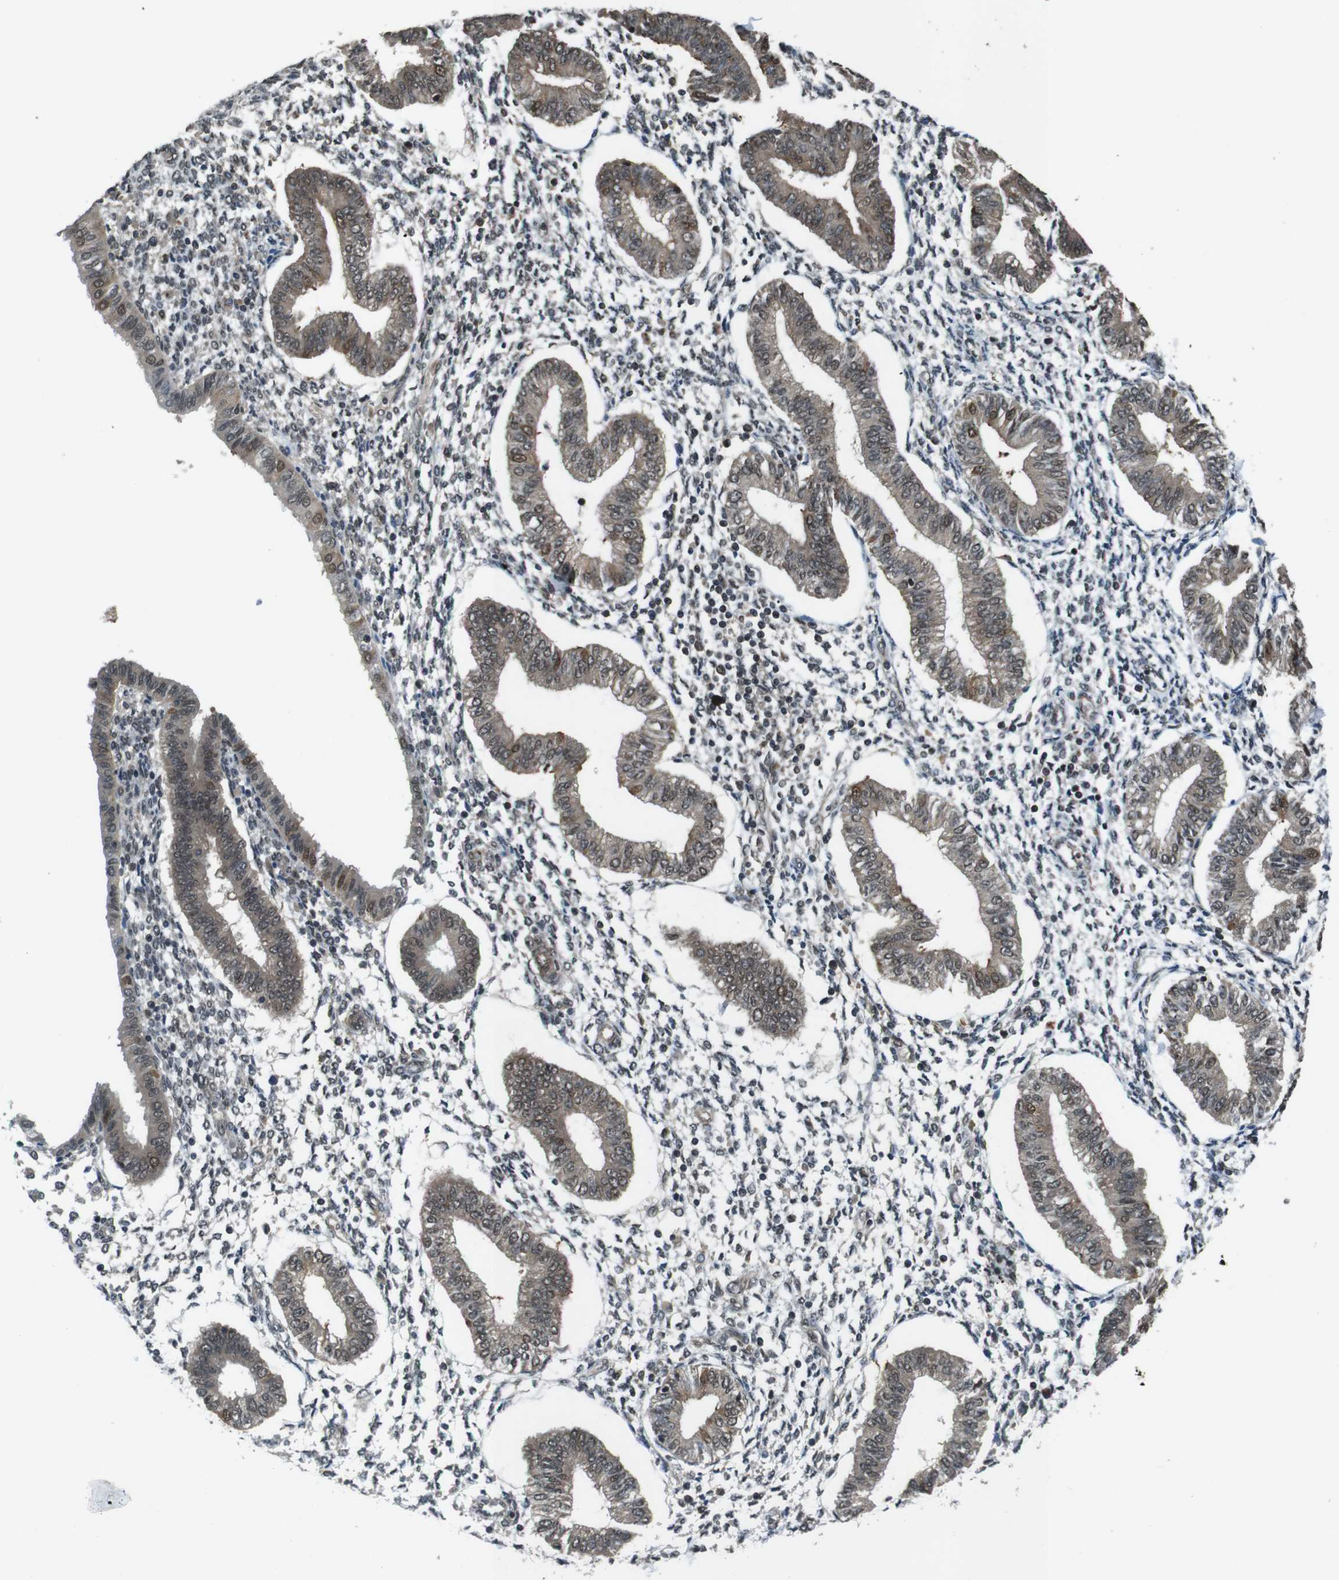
{"staining": {"intensity": "weak", "quantity": "<25%", "location": "cytoplasmic/membranous,nuclear"}, "tissue": "endometrium", "cell_type": "Cells in endometrial stroma", "image_type": "normal", "snomed": [{"axis": "morphology", "description": "Normal tissue, NOS"}, {"axis": "topography", "description": "Endometrium"}], "caption": "Human endometrium stained for a protein using IHC reveals no staining in cells in endometrial stroma.", "gene": "SOCS1", "patient": {"sex": "female", "age": 50}}